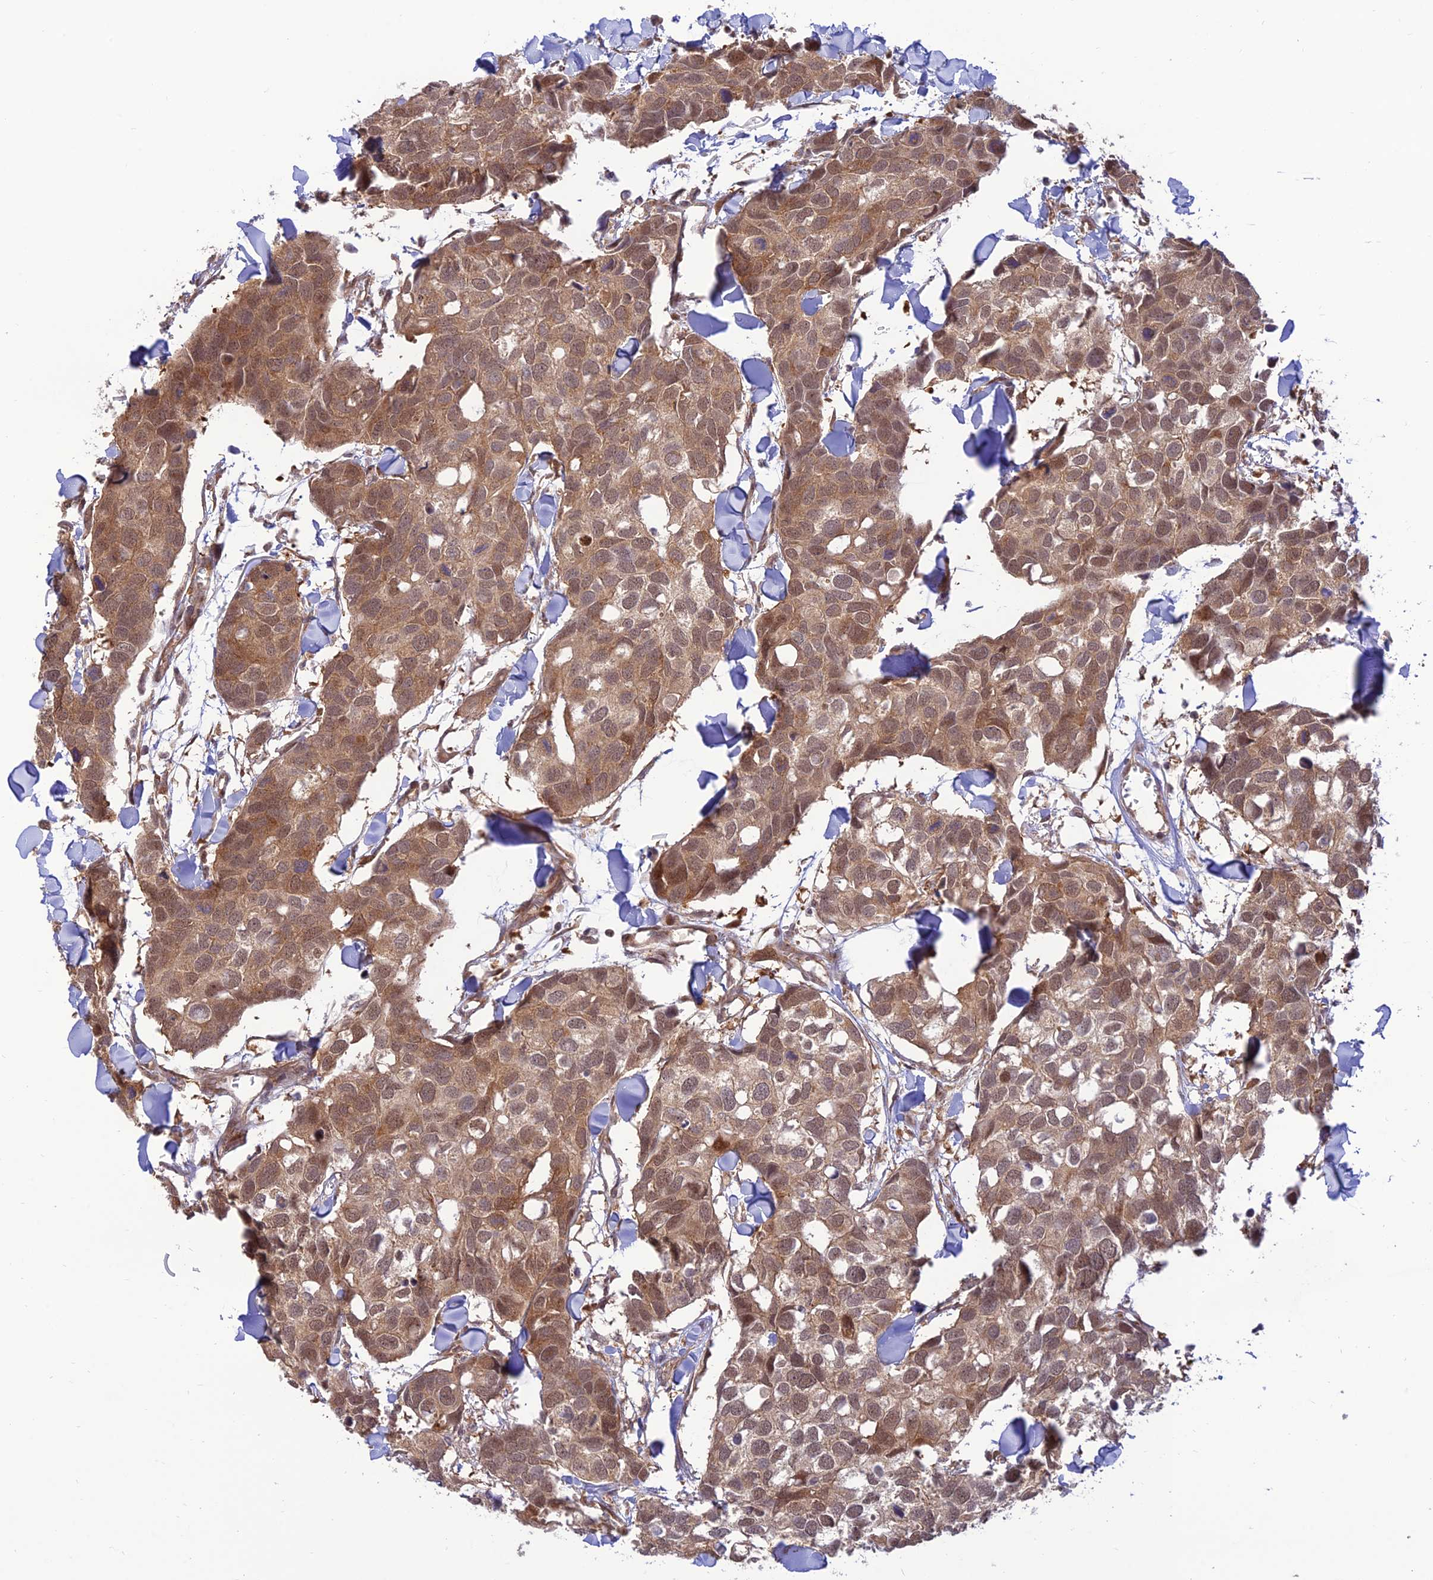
{"staining": {"intensity": "moderate", "quantity": ">75%", "location": "cytoplasmic/membranous,nuclear"}, "tissue": "breast cancer", "cell_type": "Tumor cells", "image_type": "cancer", "snomed": [{"axis": "morphology", "description": "Duct carcinoma"}, {"axis": "topography", "description": "Breast"}], "caption": "High-magnification brightfield microscopy of breast cancer stained with DAB (brown) and counterstained with hematoxylin (blue). tumor cells exhibit moderate cytoplasmic/membranous and nuclear expression is appreciated in about>75% of cells.", "gene": "GOLGA3", "patient": {"sex": "female", "age": 83}}